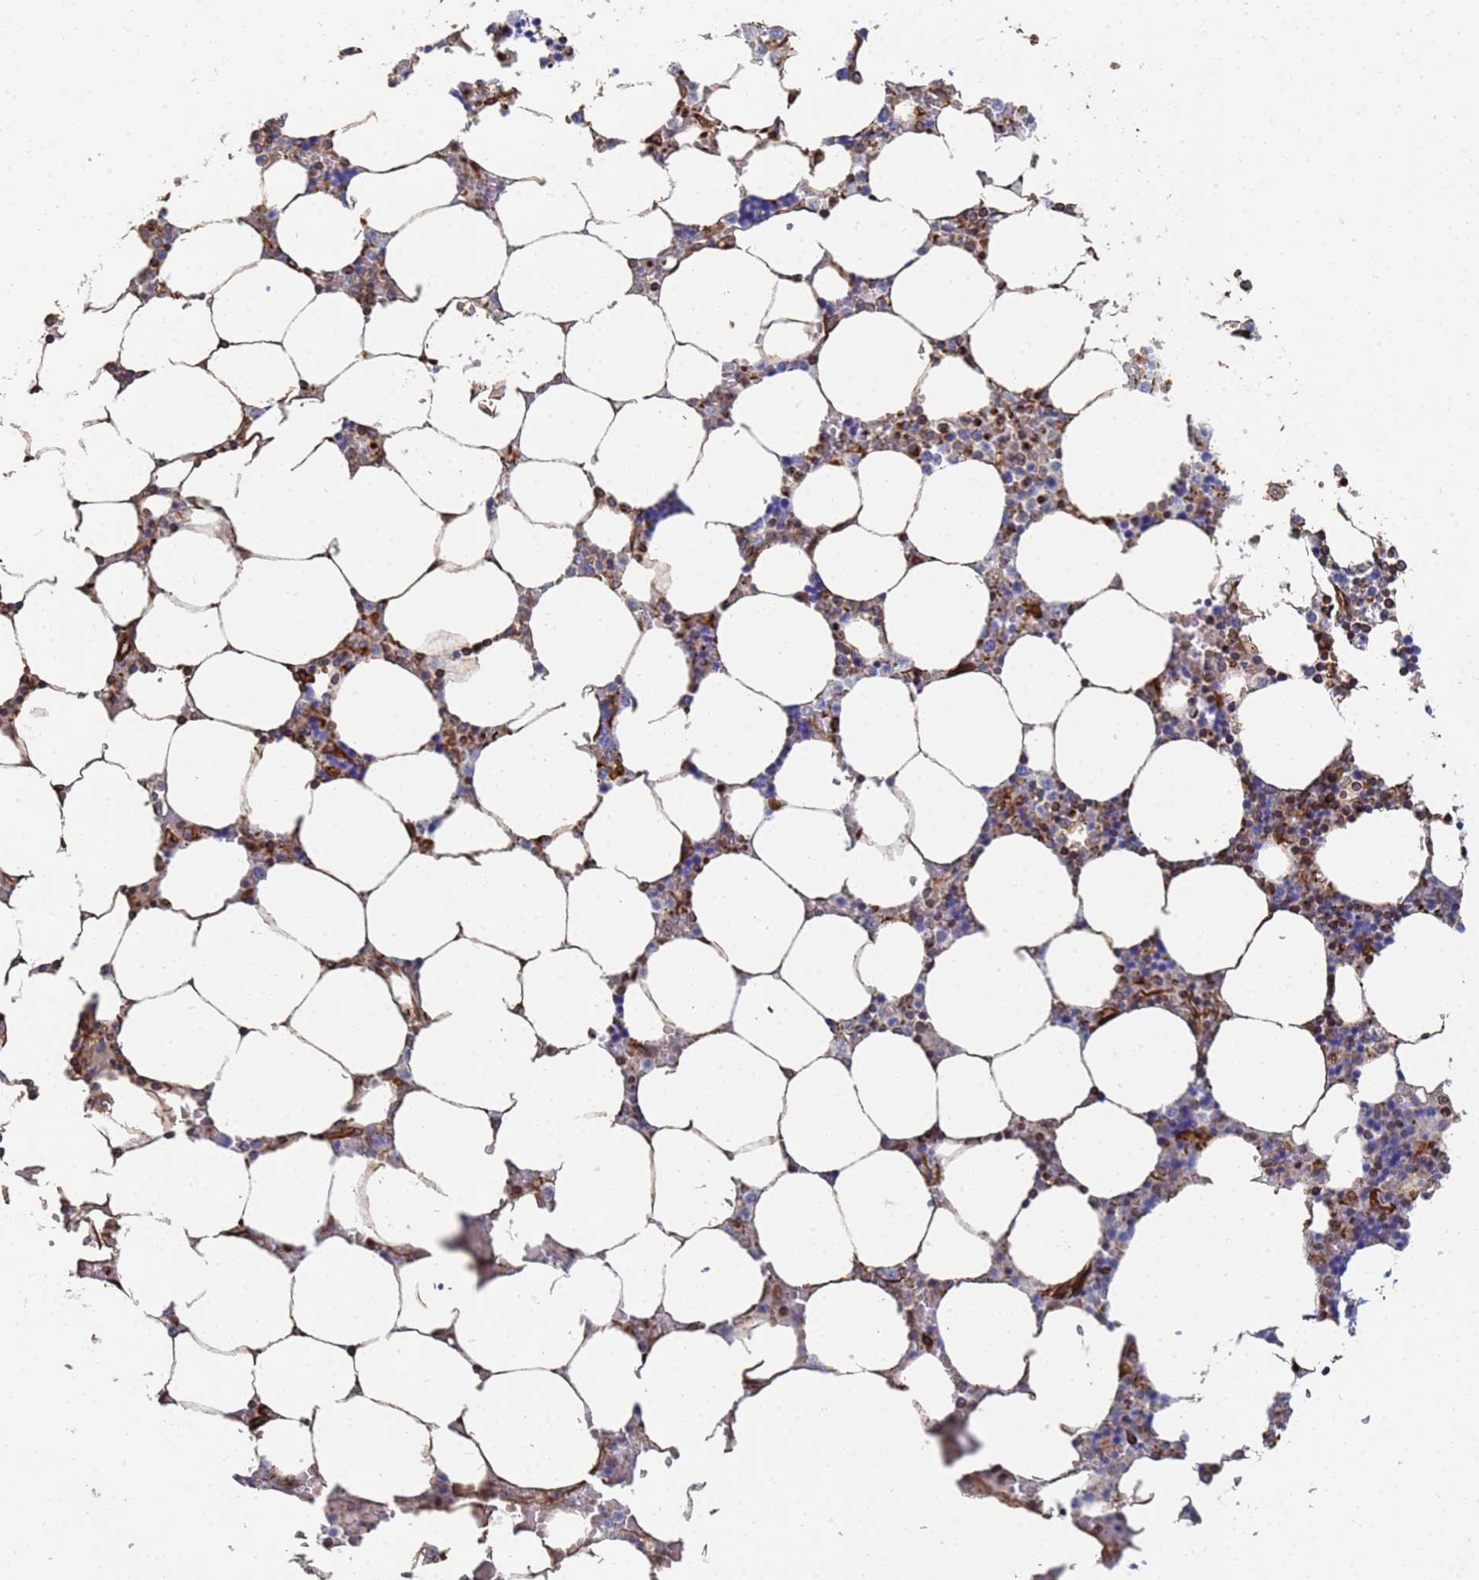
{"staining": {"intensity": "negative", "quantity": "none", "location": "none"}, "tissue": "bone marrow", "cell_type": "Hematopoietic cells", "image_type": "normal", "snomed": [{"axis": "morphology", "description": "Normal tissue, NOS"}, {"axis": "topography", "description": "Bone marrow"}], "caption": "Bone marrow was stained to show a protein in brown. There is no significant staining in hematopoietic cells. (DAB IHC, high magnification).", "gene": "SYT13", "patient": {"sex": "male", "age": 64}}